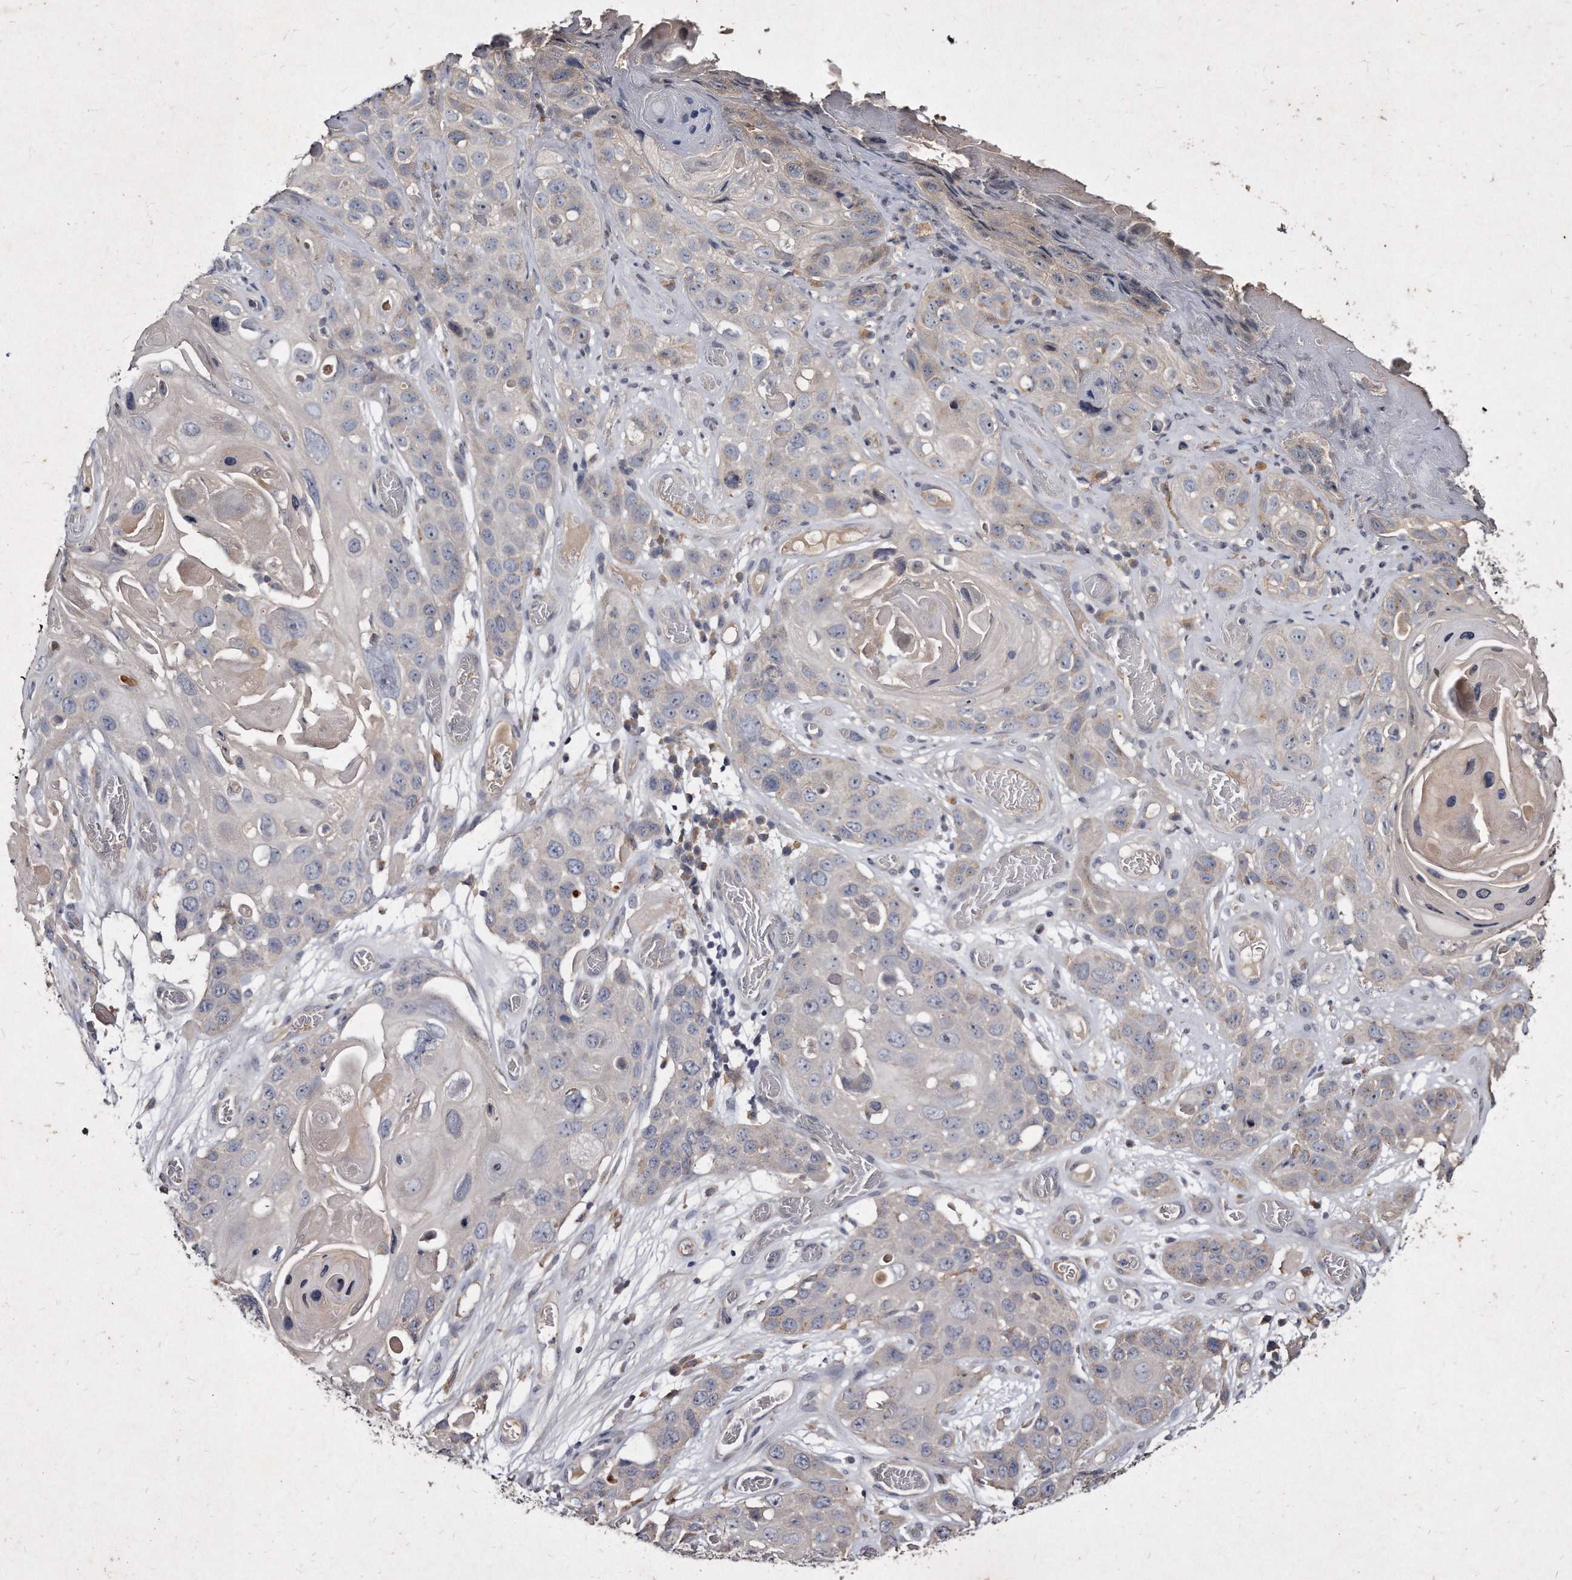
{"staining": {"intensity": "negative", "quantity": "none", "location": "none"}, "tissue": "skin cancer", "cell_type": "Tumor cells", "image_type": "cancer", "snomed": [{"axis": "morphology", "description": "Squamous cell carcinoma, NOS"}, {"axis": "topography", "description": "Skin"}], "caption": "There is no significant staining in tumor cells of skin squamous cell carcinoma.", "gene": "KLHDC3", "patient": {"sex": "male", "age": 55}}